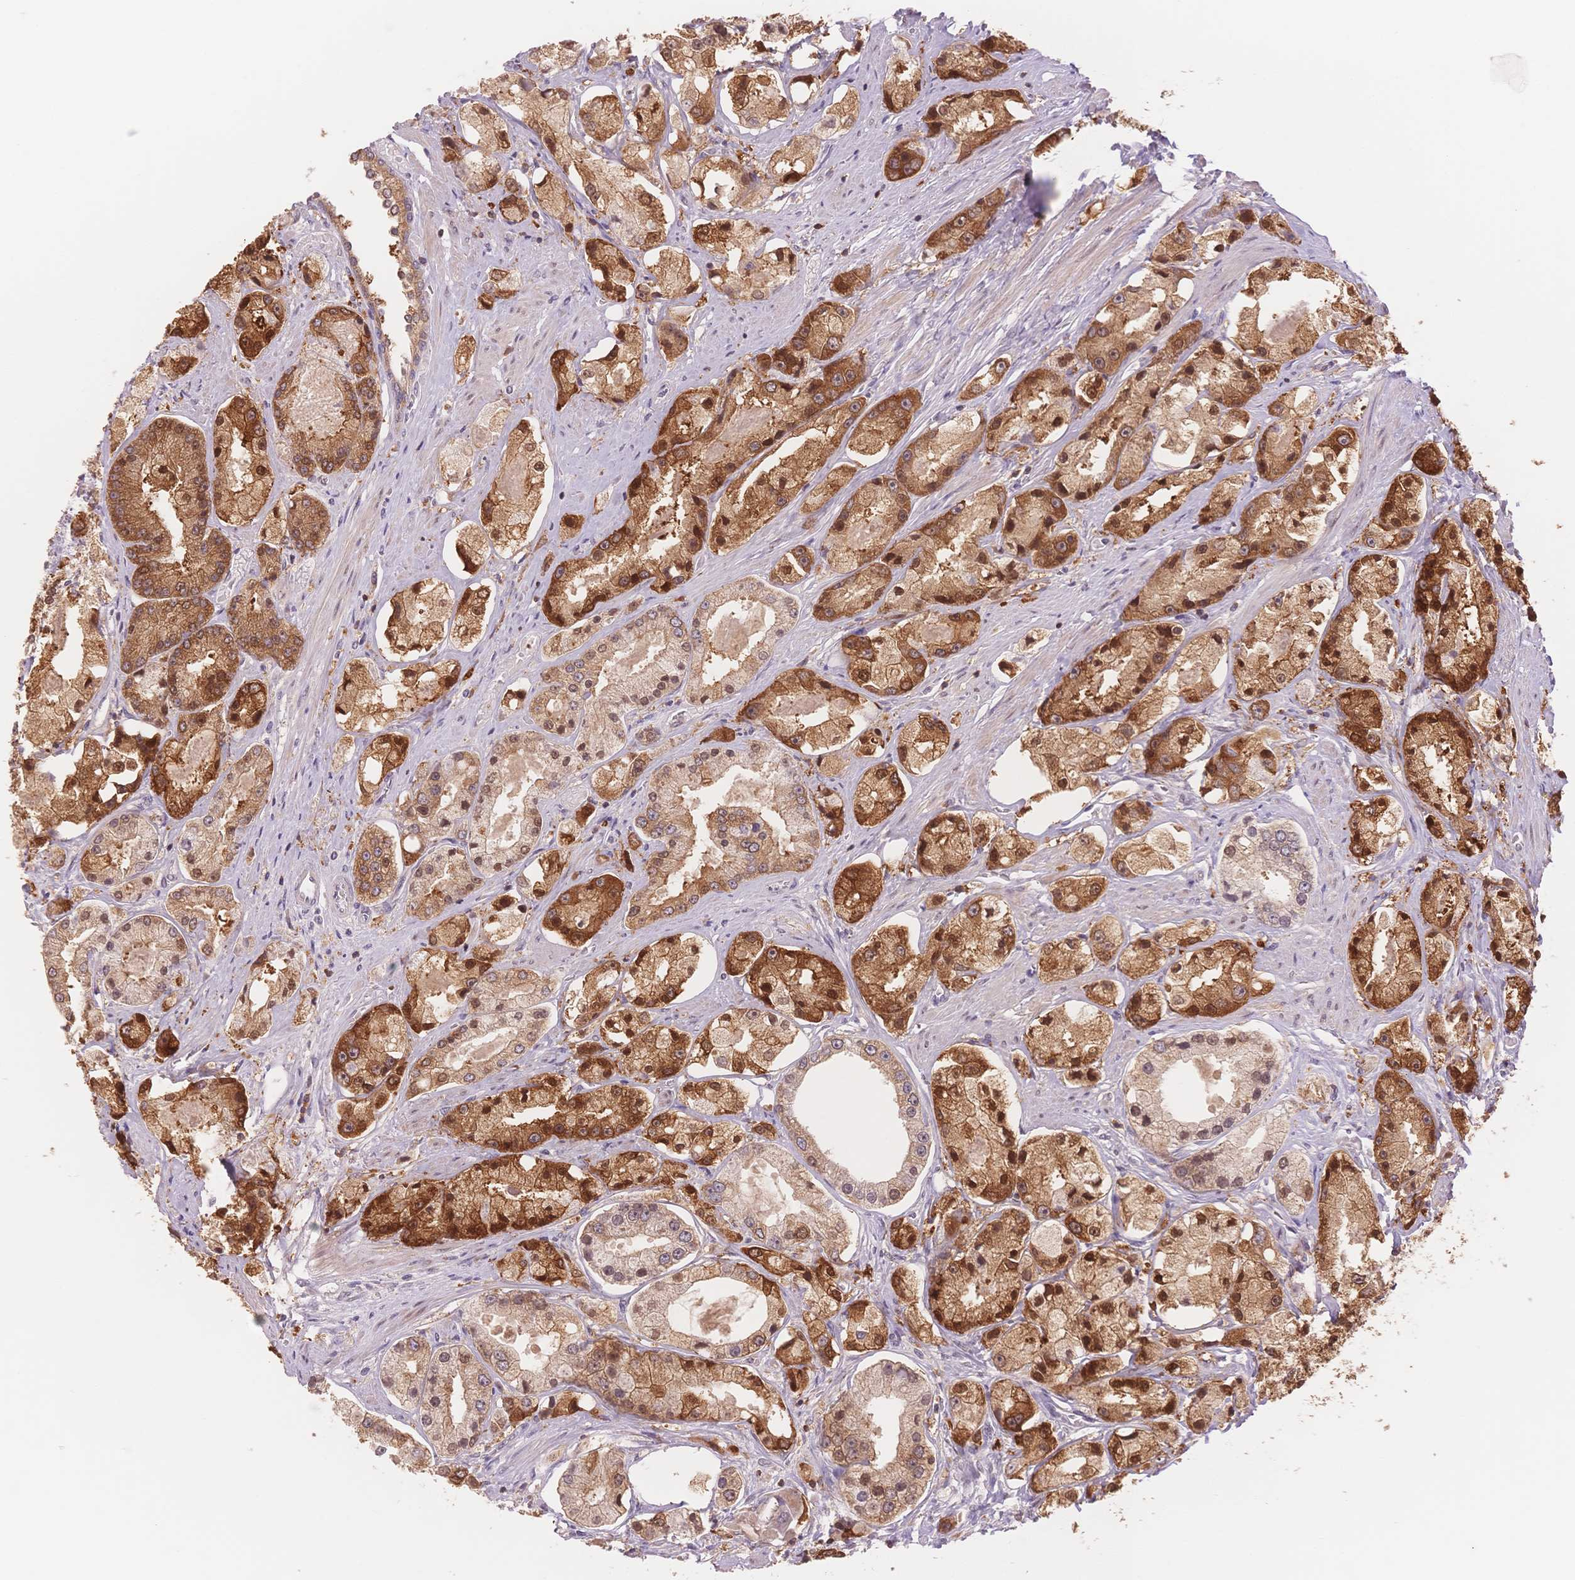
{"staining": {"intensity": "strong", "quantity": "25%-75%", "location": "cytoplasmic/membranous"}, "tissue": "prostate cancer", "cell_type": "Tumor cells", "image_type": "cancer", "snomed": [{"axis": "morphology", "description": "Adenocarcinoma, High grade"}, {"axis": "topography", "description": "Prostate"}], "caption": "Immunohistochemistry photomicrograph of human adenocarcinoma (high-grade) (prostate) stained for a protein (brown), which reveals high levels of strong cytoplasmic/membranous positivity in approximately 25%-75% of tumor cells.", "gene": "STK39", "patient": {"sex": "male", "age": 67}}